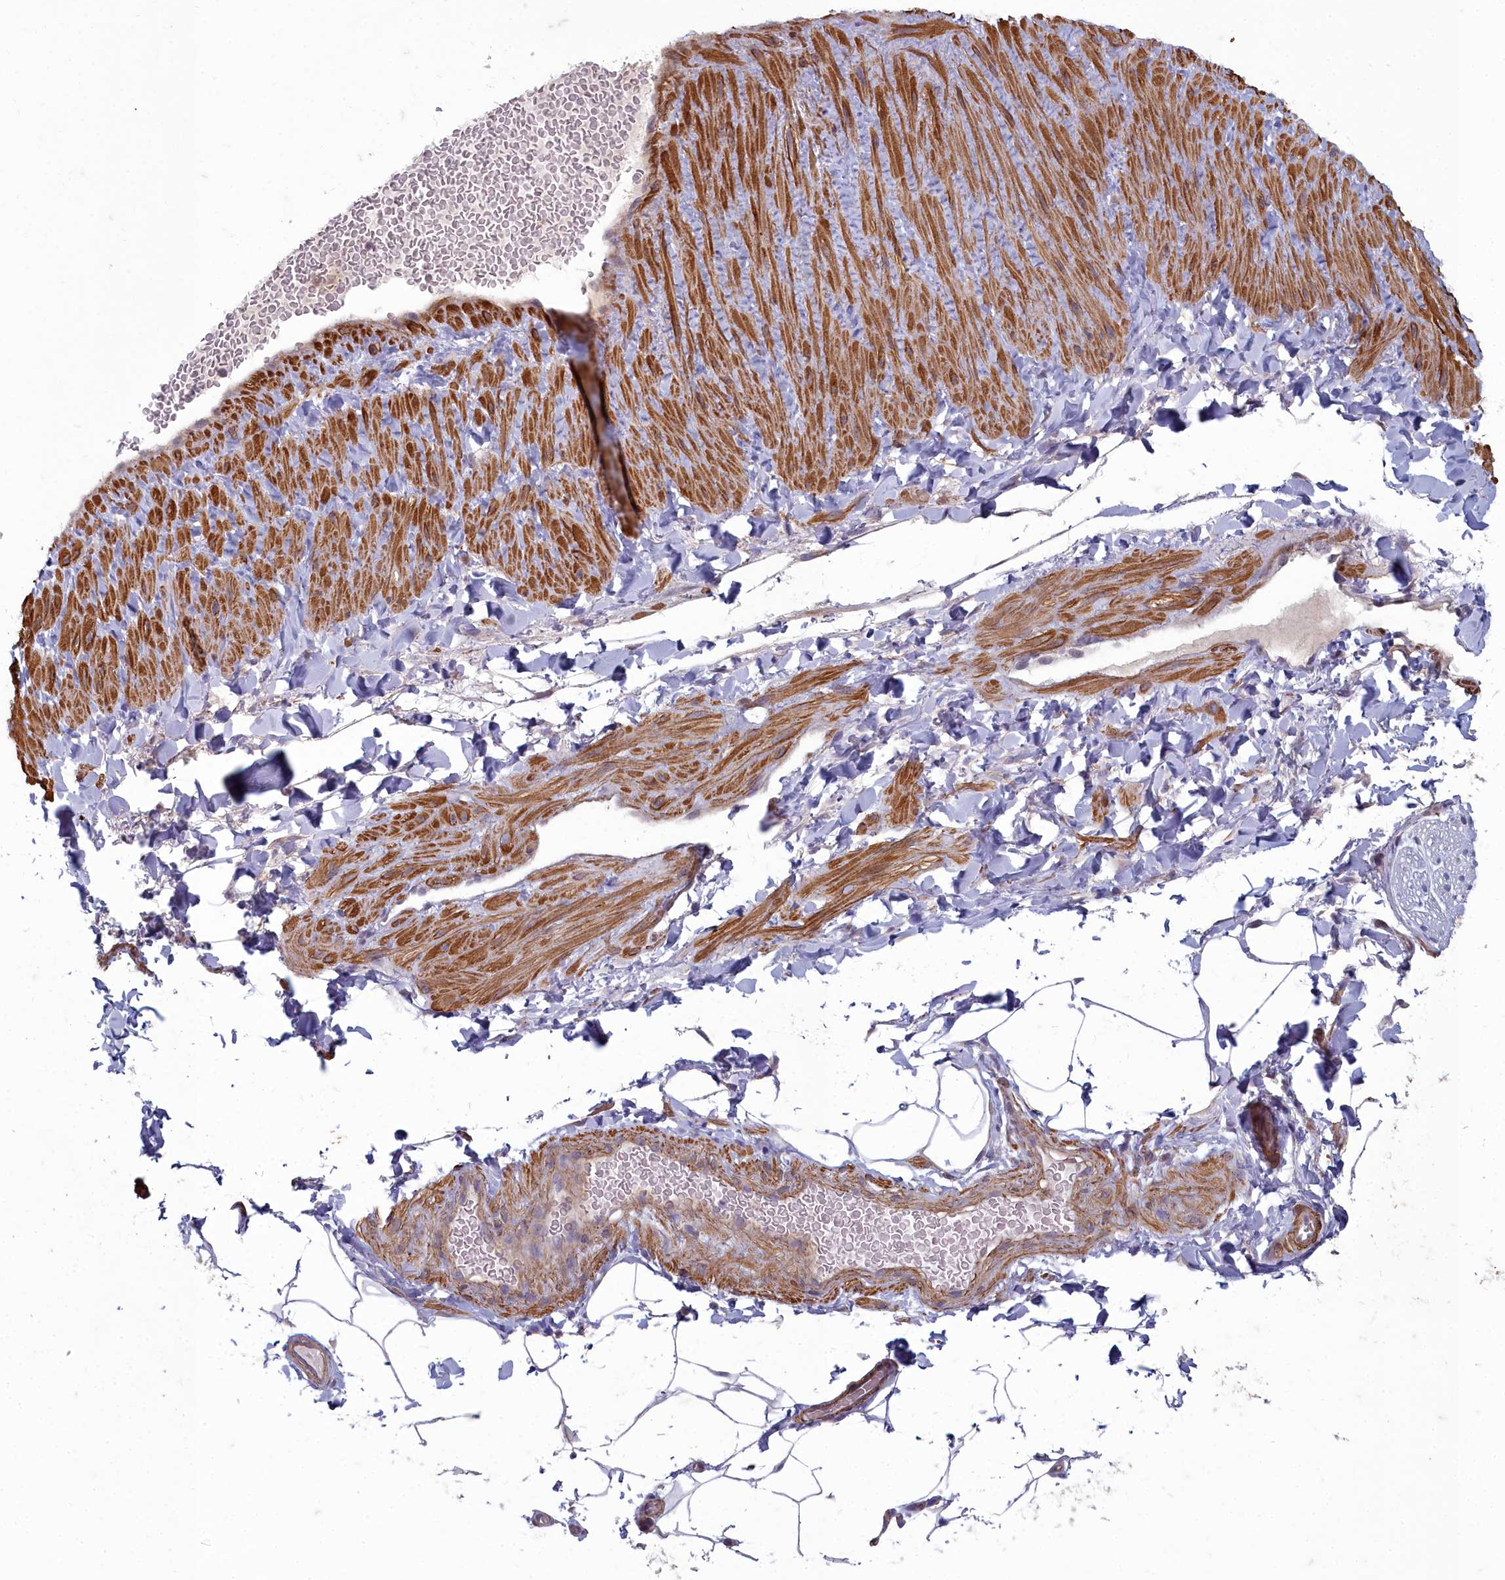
{"staining": {"intensity": "negative", "quantity": "none", "location": "none"}, "tissue": "adipose tissue", "cell_type": "Adipocytes", "image_type": "normal", "snomed": [{"axis": "morphology", "description": "Normal tissue, NOS"}, {"axis": "topography", "description": "Soft tissue"}, {"axis": "topography", "description": "Vascular tissue"}], "caption": "Human adipose tissue stained for a protein using IHC reveals no positivity in adipocytes.", "gene": "ZNF626", "patient": {"sex": "male", "age": 54}}